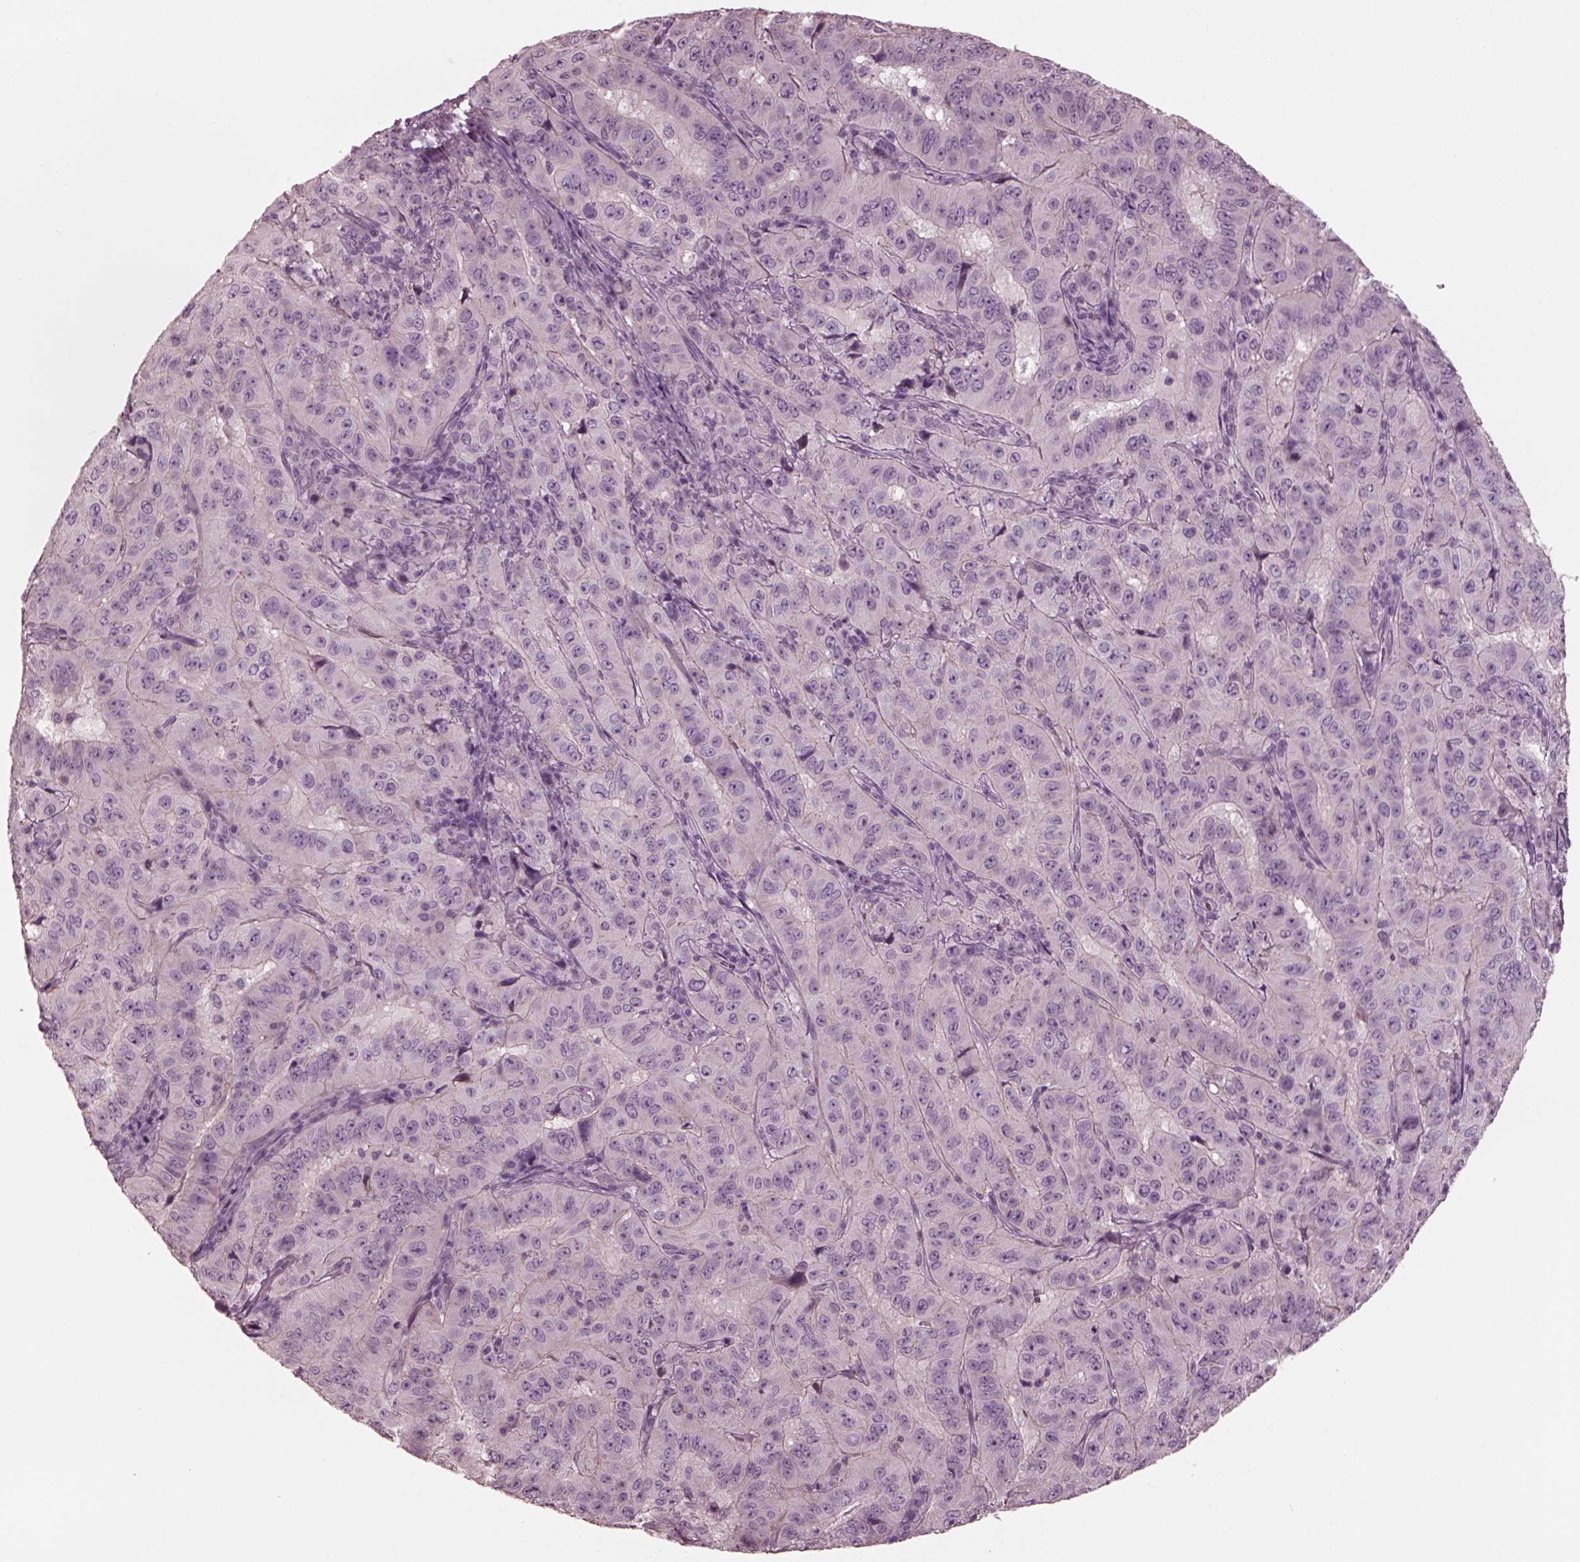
{"staining": {"intensity": "negative", "quantity": "none", "location": "none"}, "tissue": "pancreatic cancer", "cell_type": "Tumor cells", "image_type": "cancer", "snomed": [{"axis": "morphology", "description": "Adenocarcinoma, NOS"}, {"axis": "topography", "description": "Pancreas"}], "caption": "A micrograph of human adenocarcinoma (pancreatic) is negative for staining in tumor cells.", "gene": "YY2", "patient": {"sex": "male", "age": 63}}